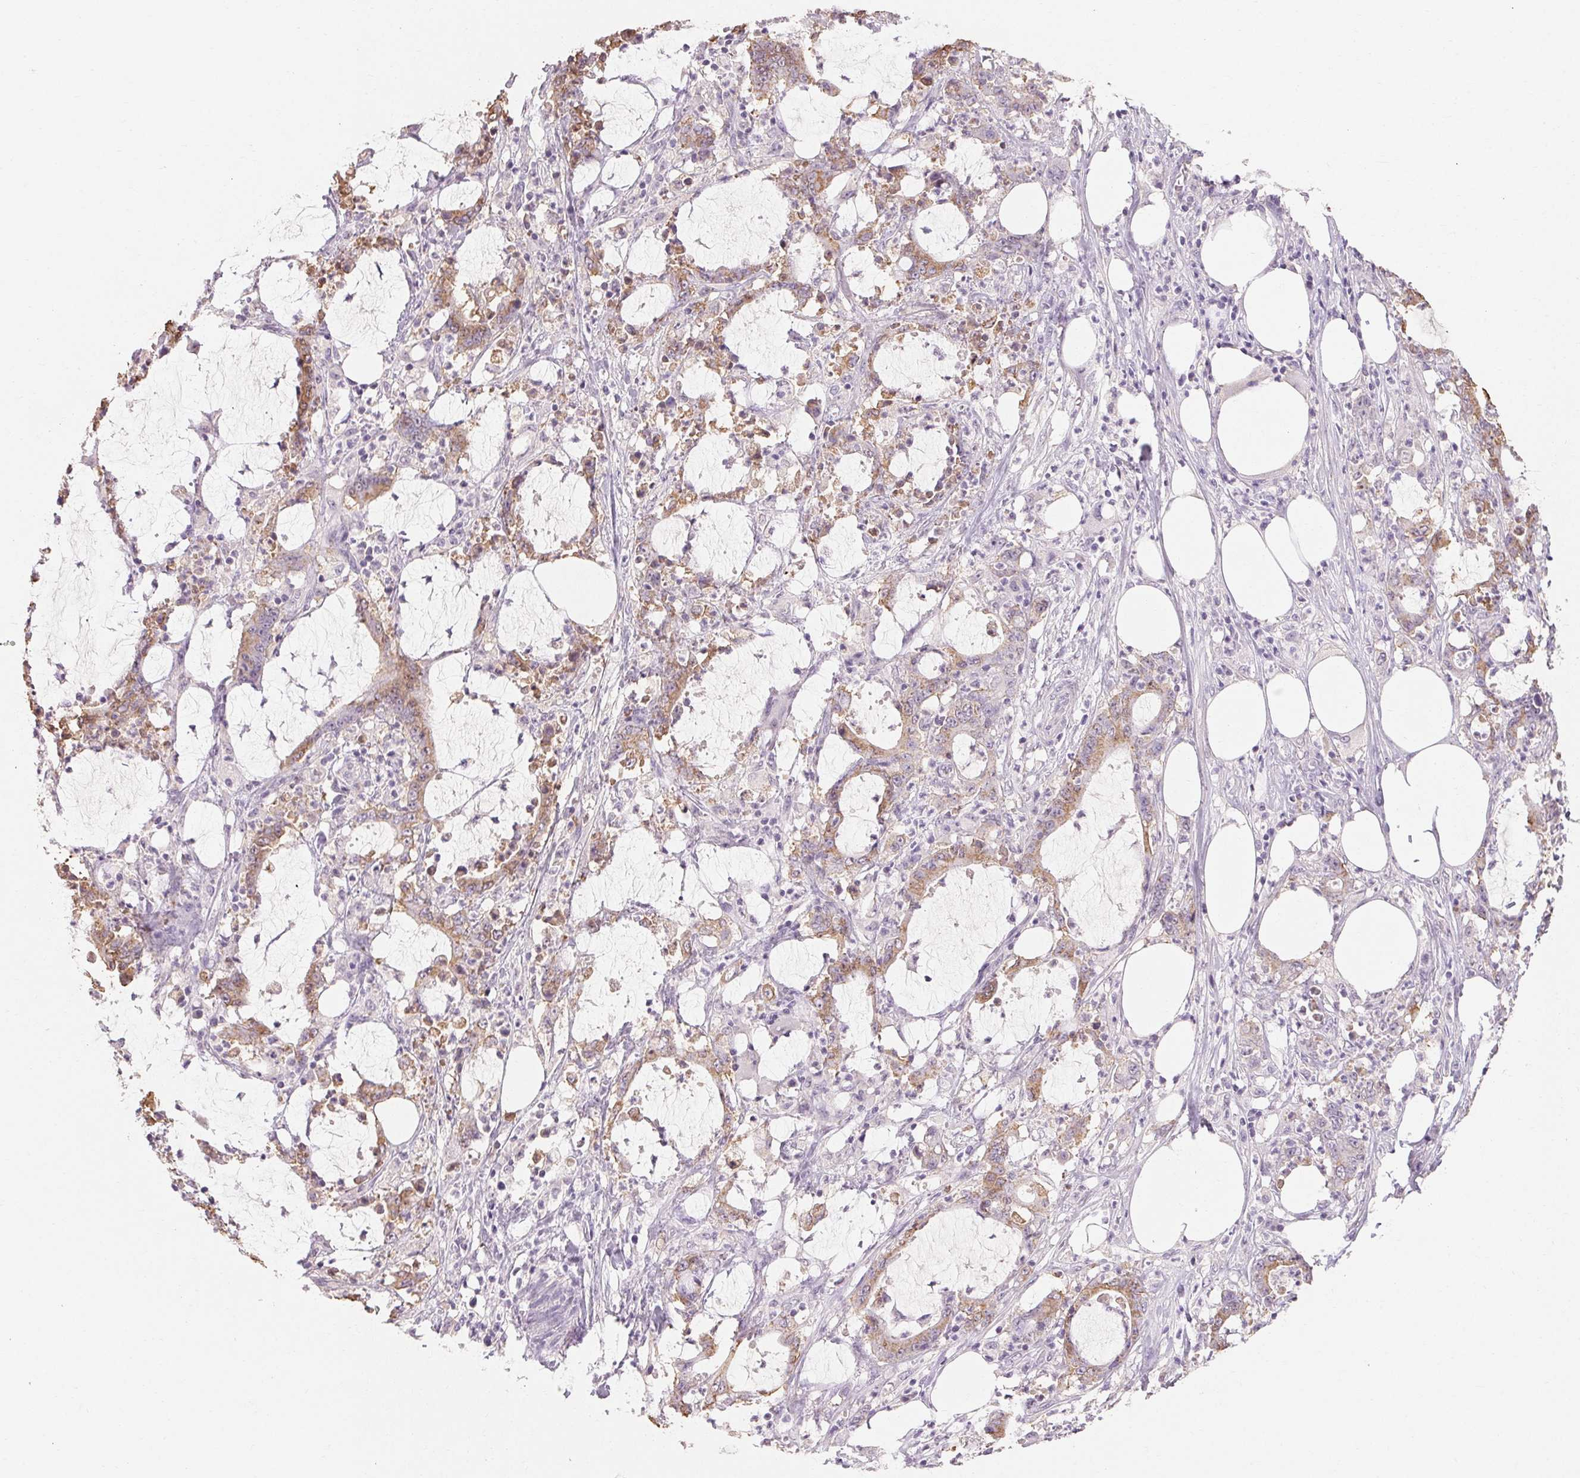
{"staining": {"intensity": "moderate", "quantity": "25%-75%", "location": "cytoplasmic/membranous"}, "tissue": "stomach cancer", "cell_type": "Tumor cells", "image_type": "cancer", "snomed": [{"axis": "morphology", "description": "Adenocarcinoma, NOS"}, {"axis": "topography", "description": "Stomach, upper"}], "caption": "Human adenocarcinoma (stomach) stained with a protein marker demonstrates moderate staining in tumor cells.", "gene": "MAP7D2", "patient": {"sex": "male", "age": 68}}